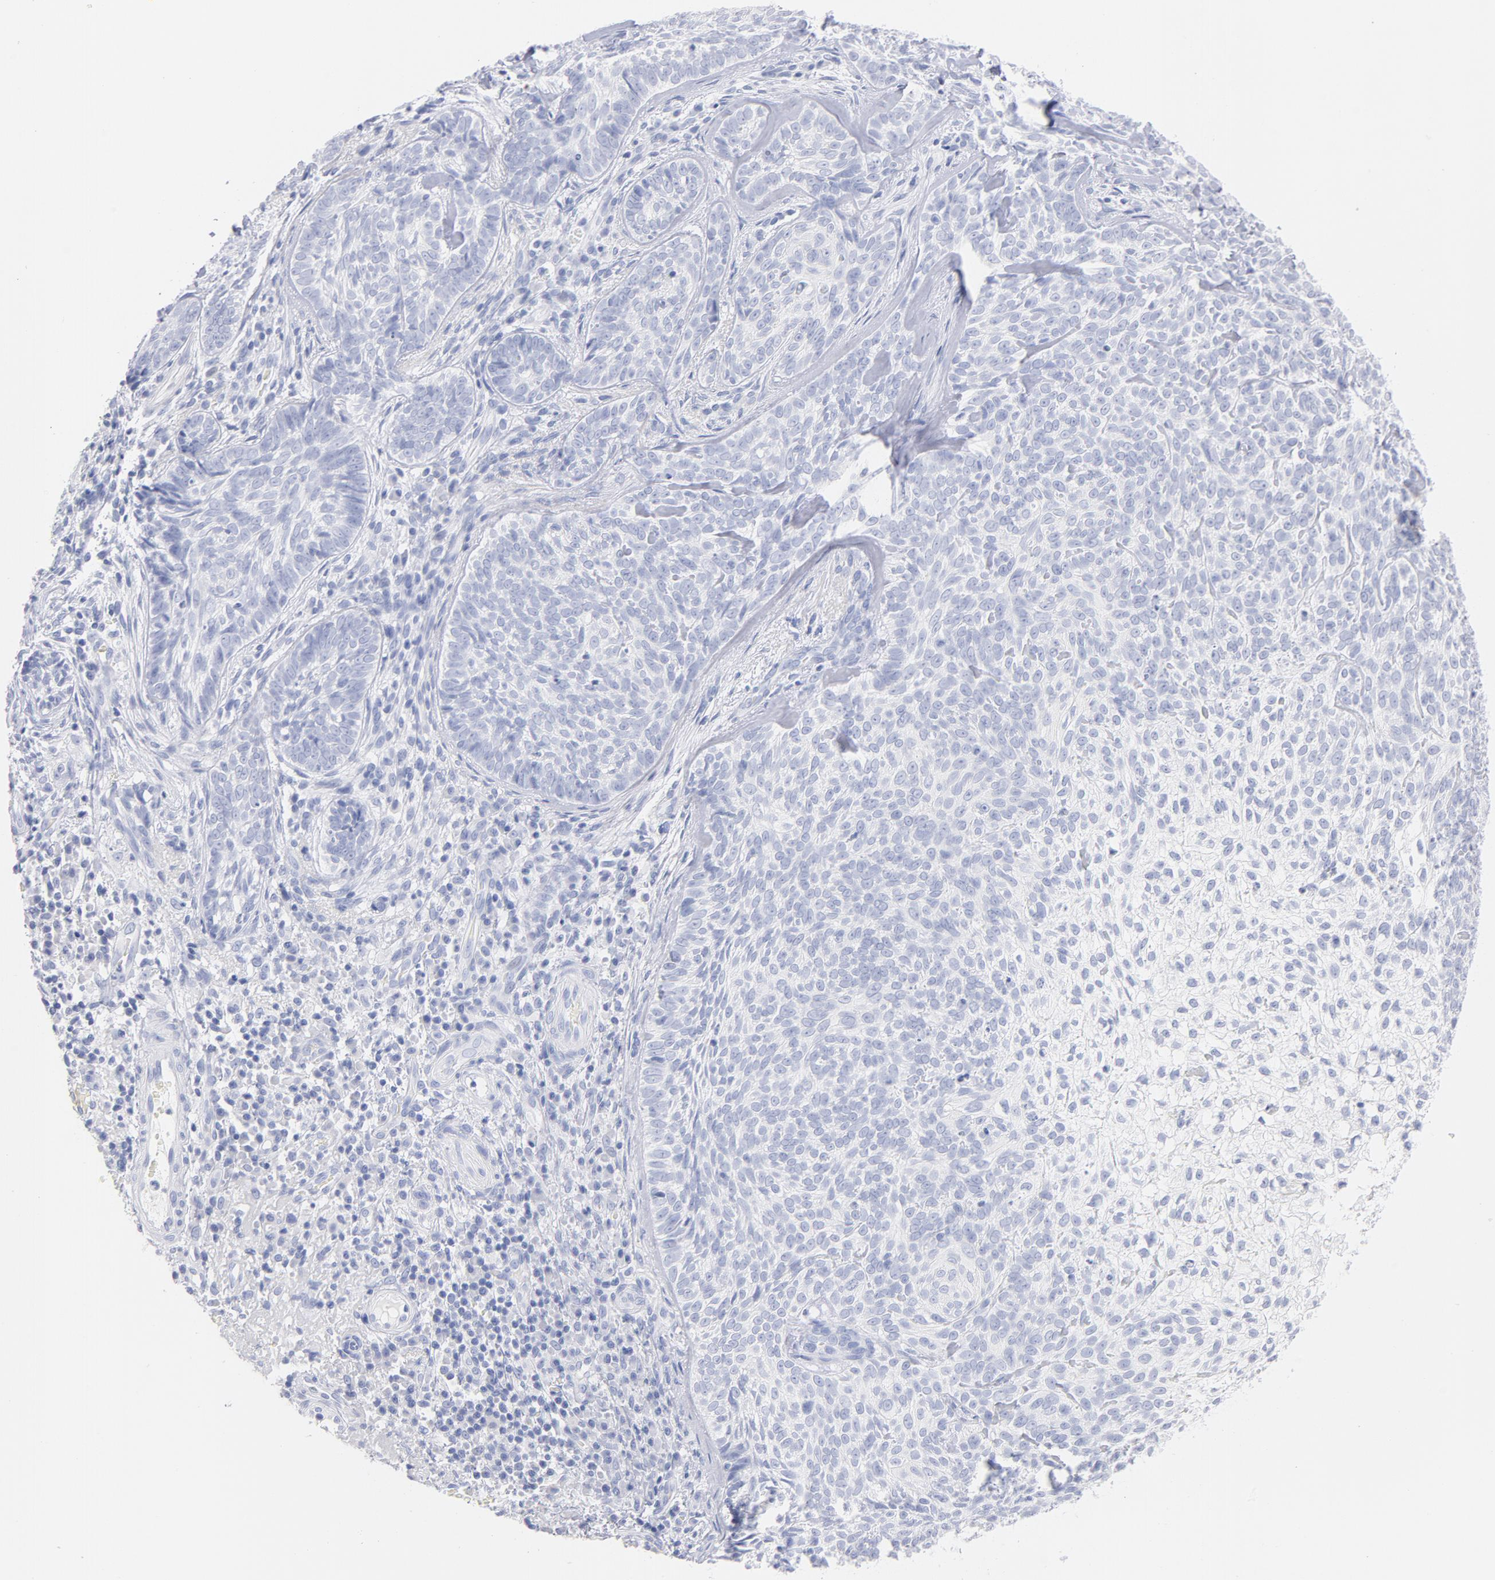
{"staining": {"intensity": "negative", "quantity": "none", "location": "none"}, "tissue": "skin cancer", "cell_type": "Tumor cells", "image_type": "cancer", "snomed": [{"axis": "morphology", "description": "Basal cell carcinoma"}, {"axis": "topography", "description": "Skin"}], "caption": "An immunohistochemistry (IHC) micrograph of basal cell carcinoma (skin) is shown. There is no staining in tumor cells of basal cell carcinoma (skin).", "gene": "SCGN", "patient": {"sex": "male", "age": 72}}